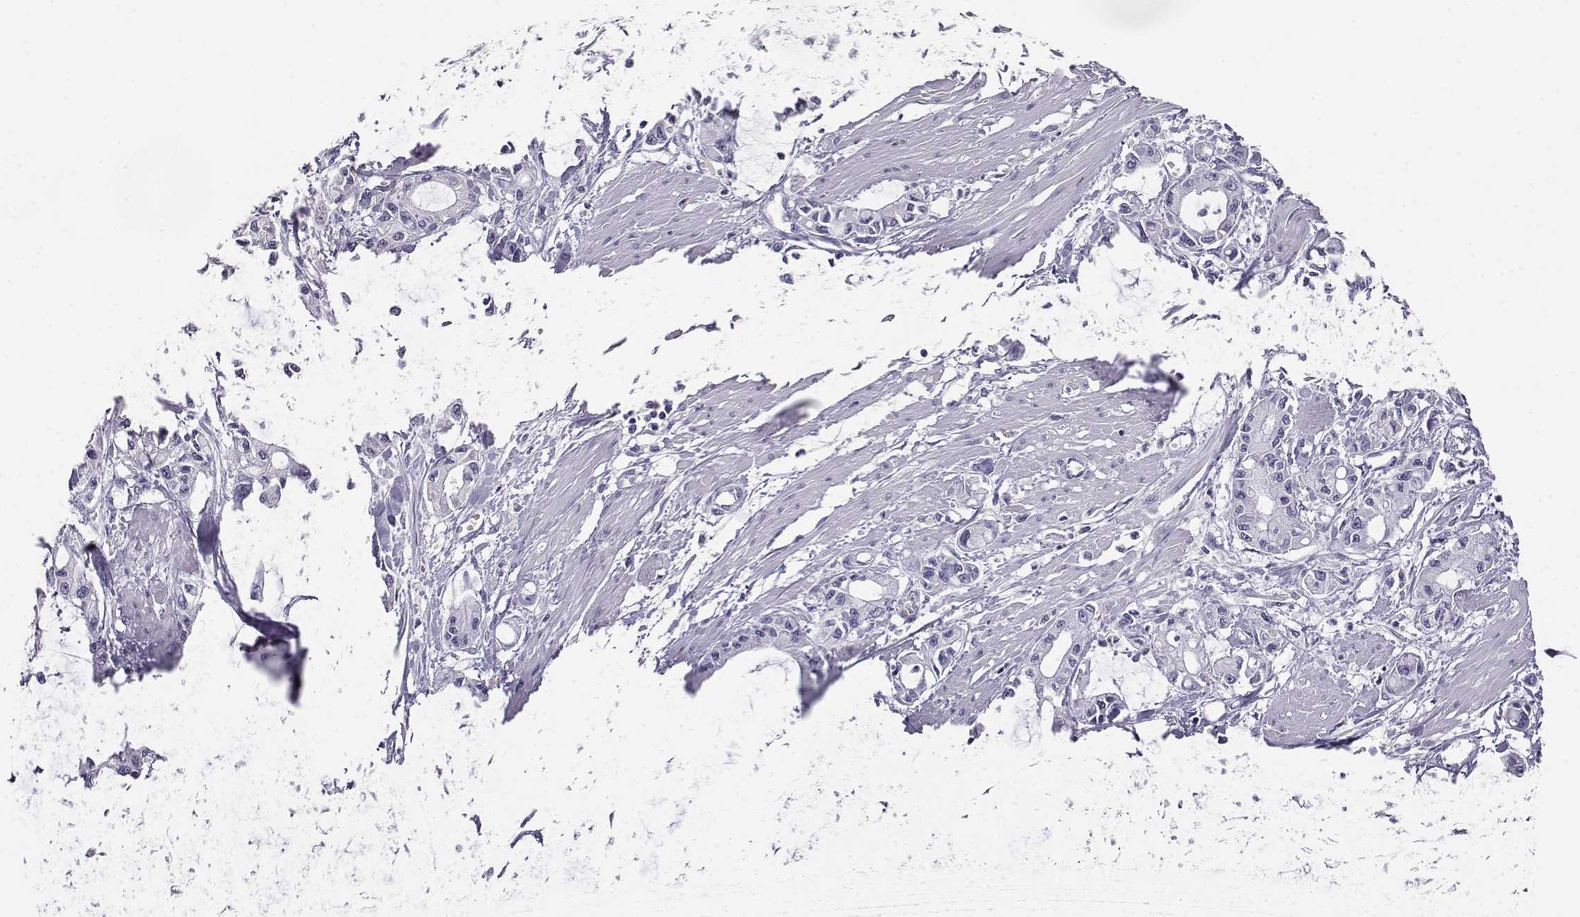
{"staining": {"intensity": "negative", "quantity": "none", "location": "none"}, "tissue": "pancreatic cancer", "cell_type": "Tumor cells", "image_type": "cancer", "snomed": [{"axis": "morphology", "description": "Adenocarcinoma, NOS"}, {"axis": "topography", "description": "Pancreas"}], "caption": "A high-resolution histopathology image shows immunohistochemistry (IHC) staining of pancreatic cancer (adenocarcinoma), which exhibits no significant staining in tumor cells. (Brightfield microscopy of DAB immunohistochemistry (IHC) at high magnification).", "gene": "AKR1B1", "patient": {"sex": "male", "age": 48}}